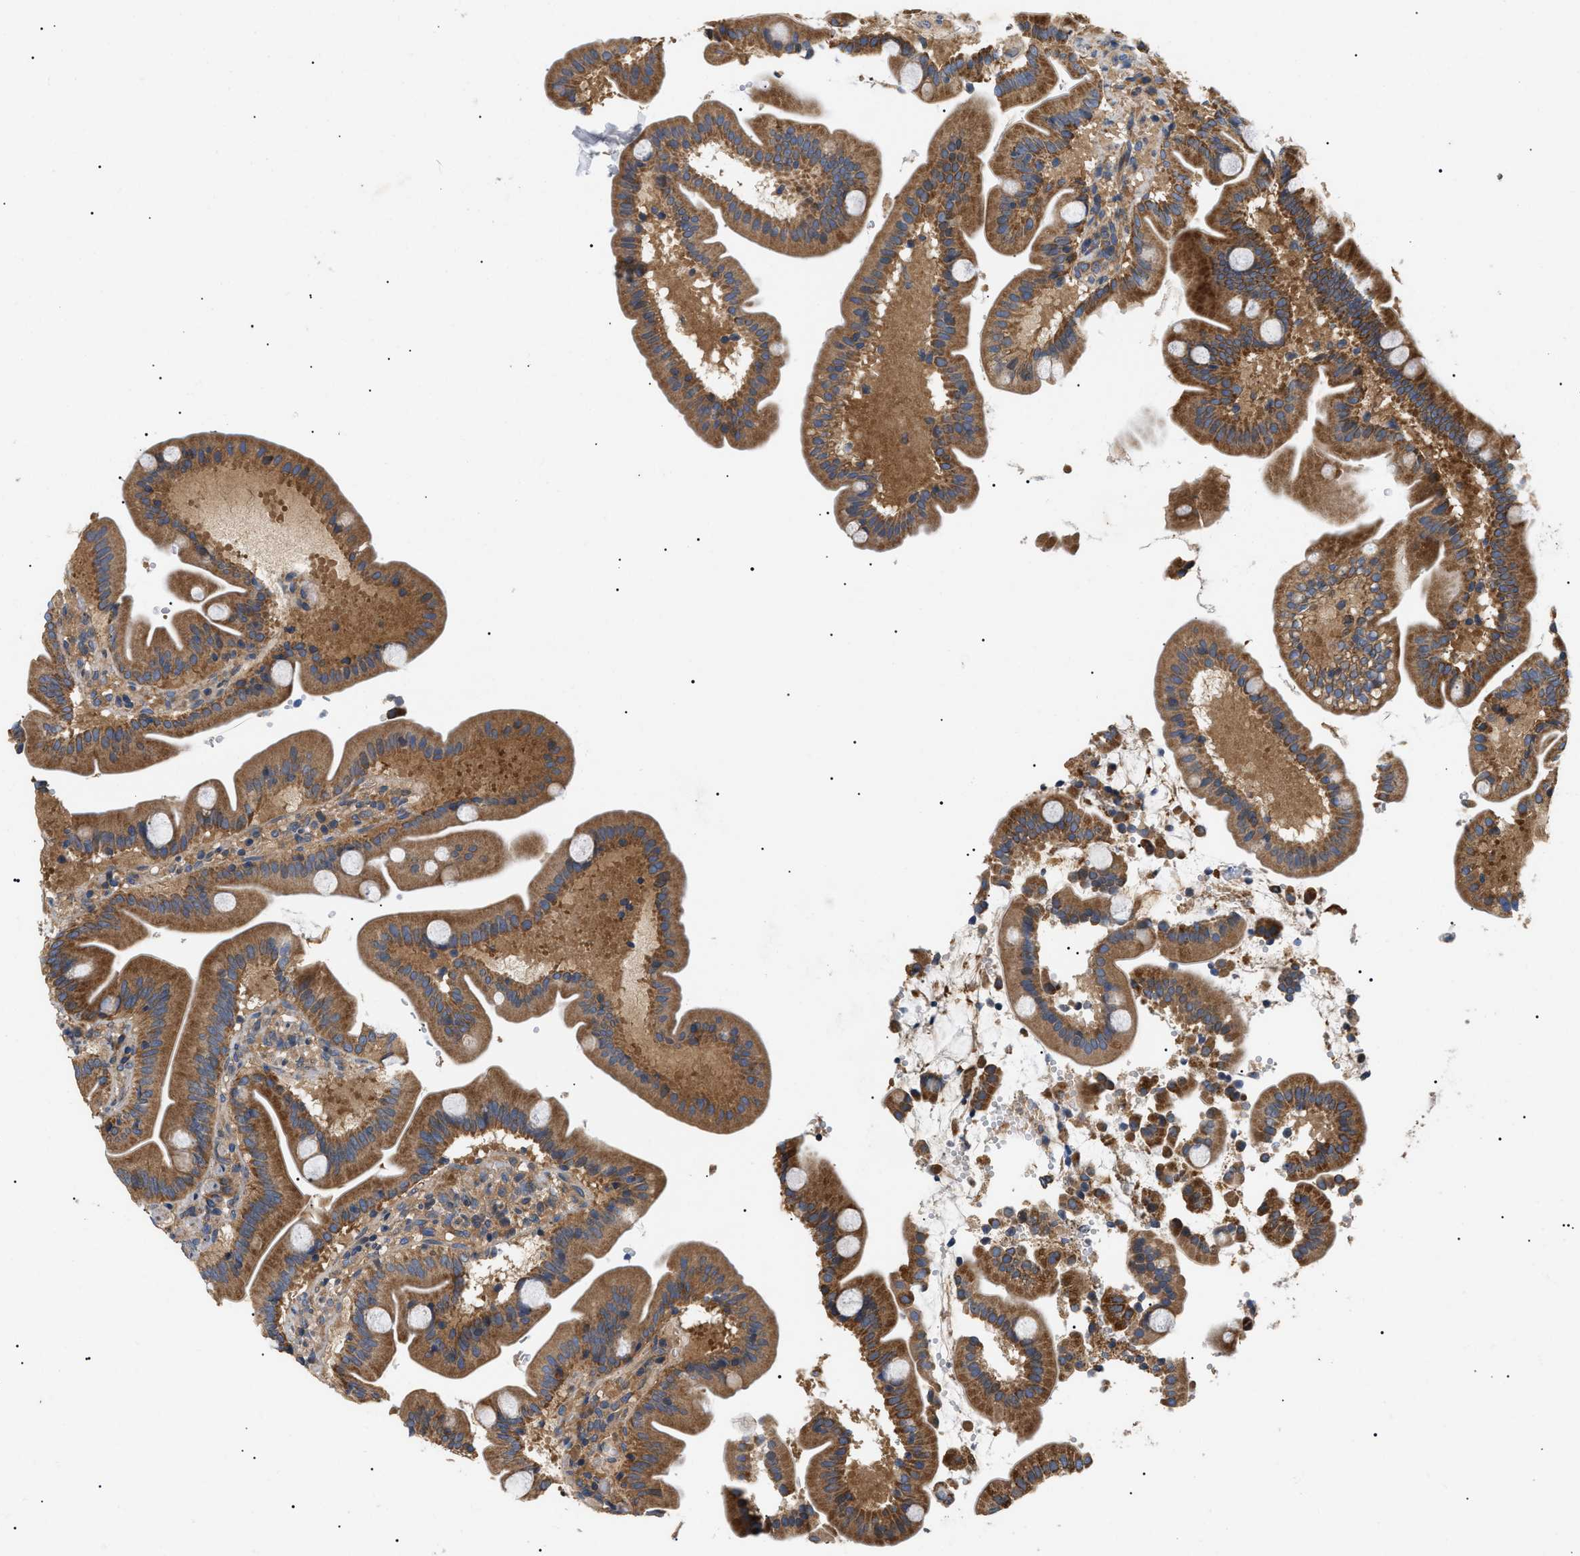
{"staining": {"intensity": "moderate", "quantity": ">75%", "location": "cytoplasmic/membranous"}, "tissue": "duodenum", "cell_type": "Glandular cells", "image_type": "normal", "snomed": [{"axis": "morphology", "description": "Normal tissue, NOS"}, {"axis": "topography", "description": "Duodenum"}], "caption": "IHC histopathology image of normal duodenum stained for a protein (brown), which exhibits medium levels of moderate cytoplasmic/membranous expression in about >75% of glandular cells.", "gene": "PPM1B", "patient": {"sex": "male", "age": 54}}